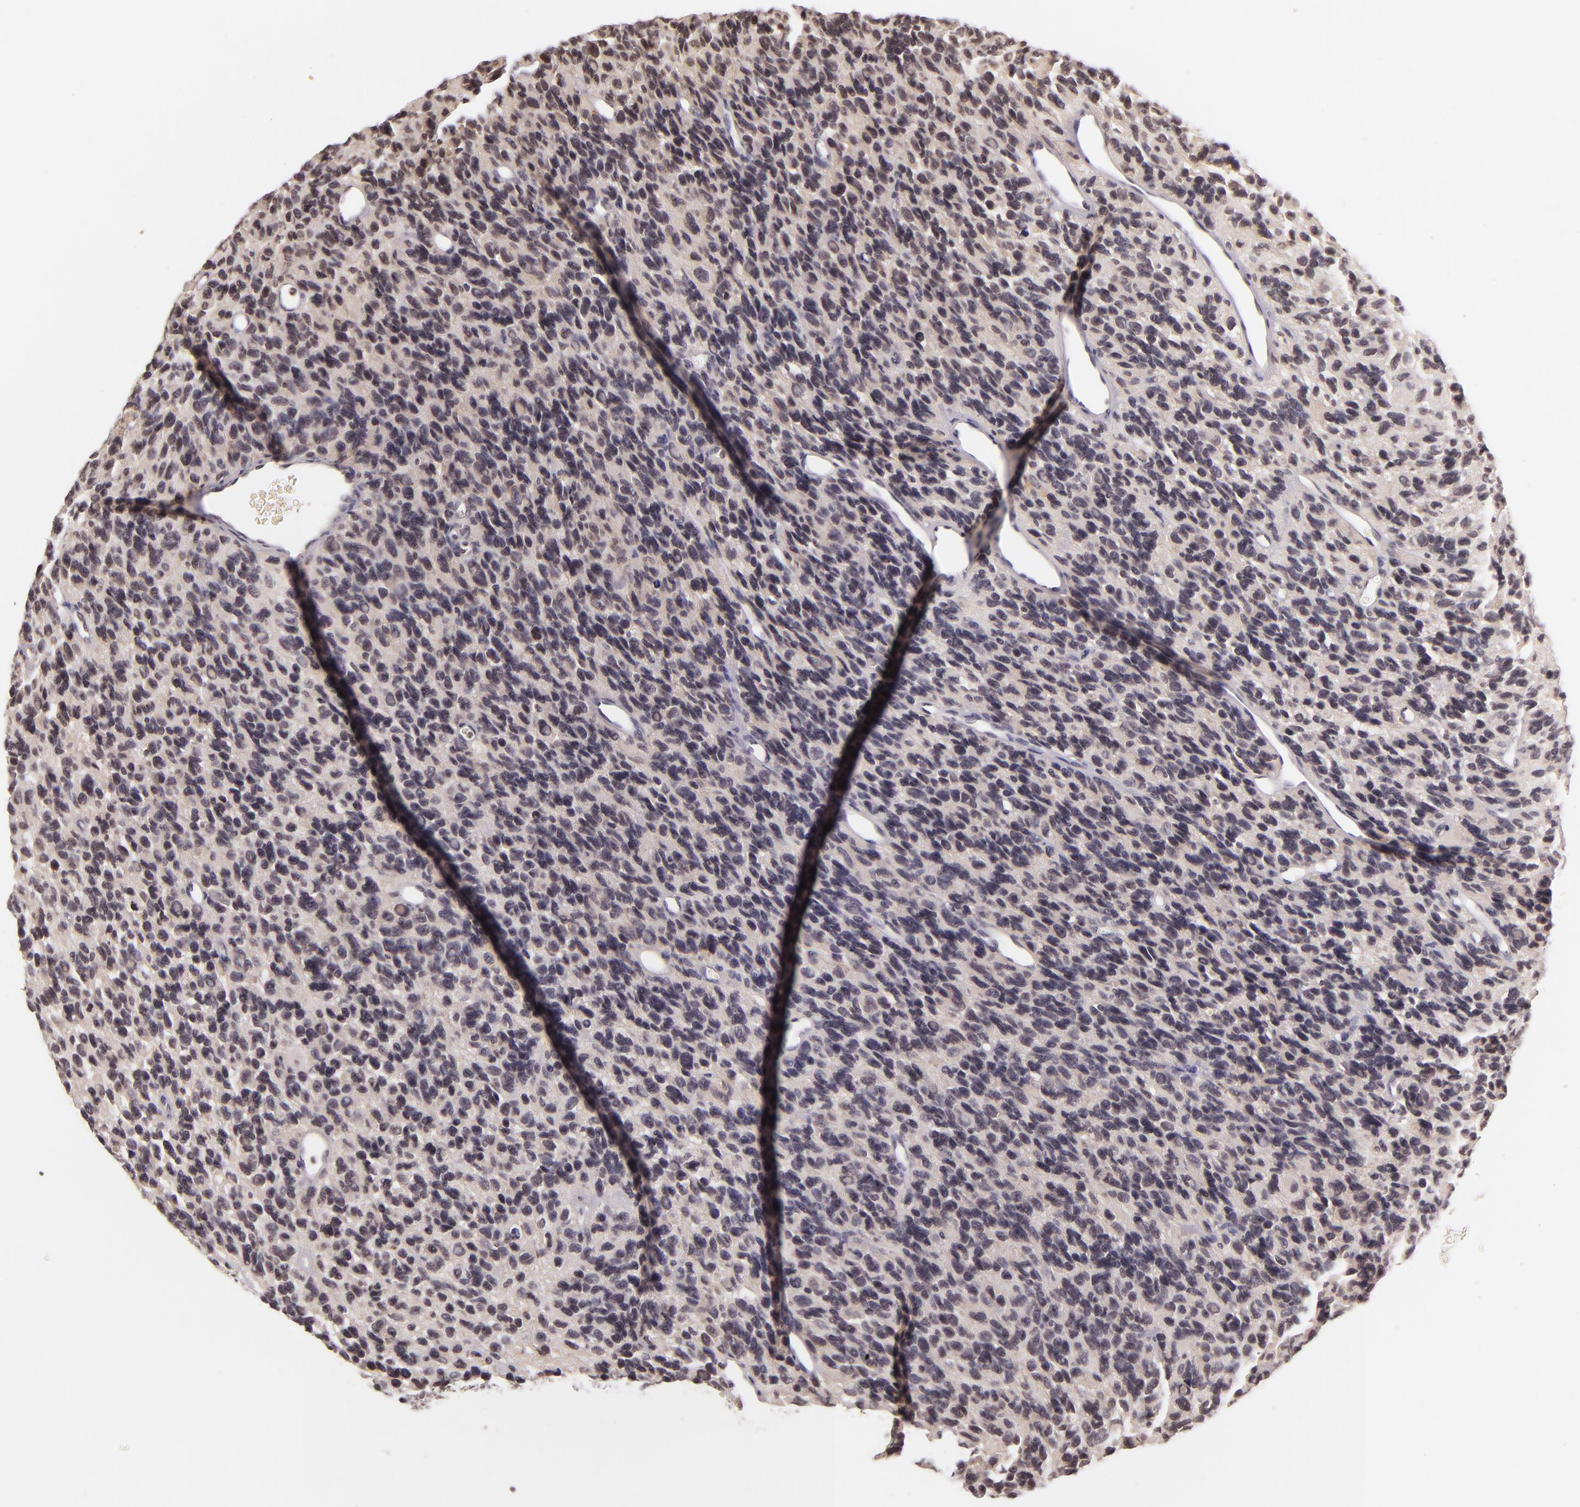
{"staining": {"intensity": "weak", "quantity": "<25%", "location": "nuclear"}, "tissue": "glioma", "cell_type": "Tumor cells", "image_type": "cancer", "snomed": [{"axis": "morphology", "description": "Glioma, malignant, High grade"}, {"axis": "topography", "description": "Brain"}], "caption": "Immunohistochemistry image of glioma stained for a protein (brown), which displays no positivity in tumor cells. (Stains: DAB immunohistochemistry (IHC) with hematoxylin counter stain, Microscopy: brightfield microscopy at high magnification).", "gene": "CASP8", "patient": {"sex": "male", "age": 77}}